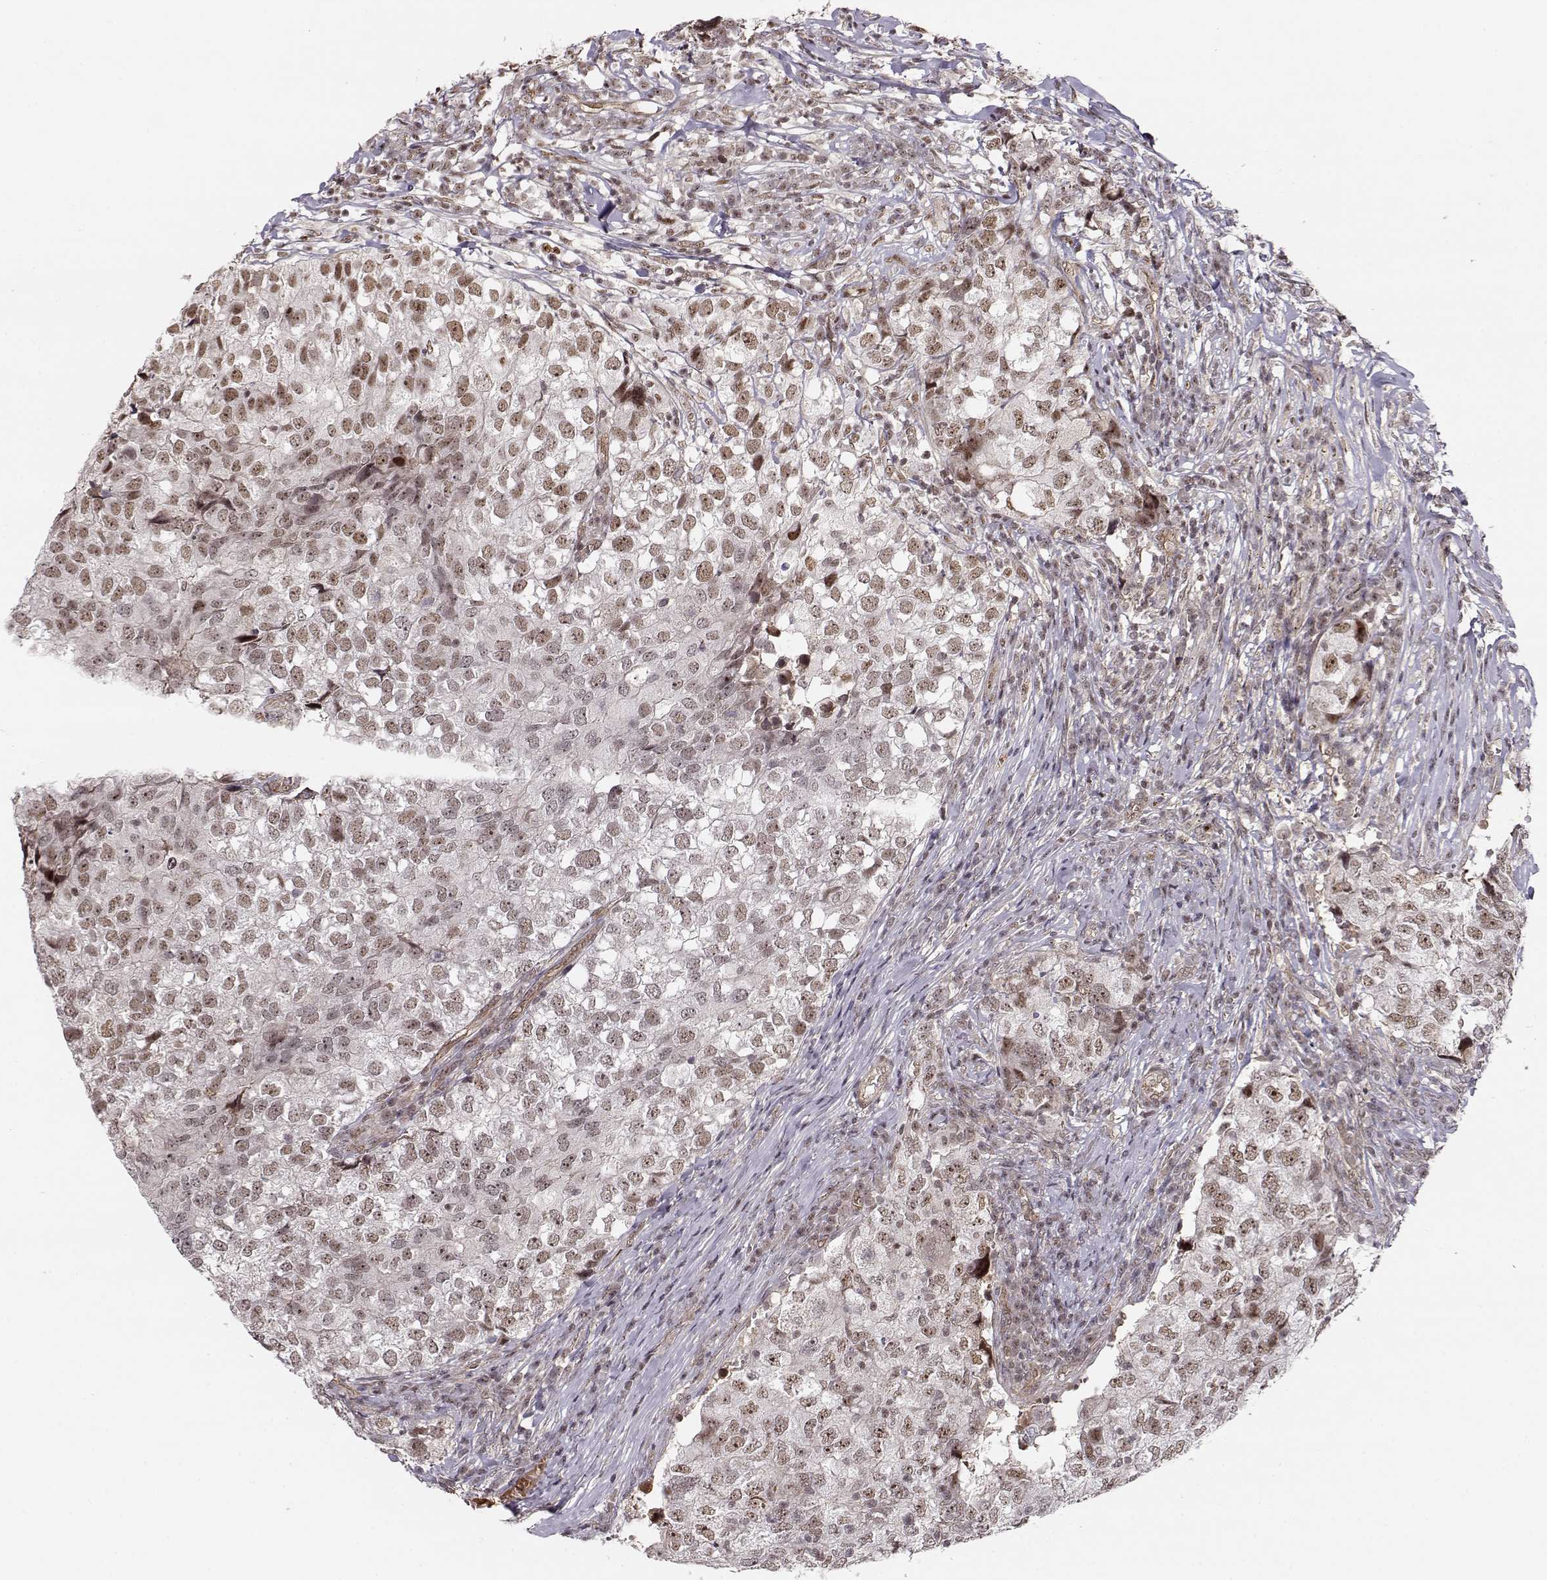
{"staining": {"intensity": "moderate", "quantity": "25%-75%", "location": "nuclear"}, "tissue": "breast cancer", "cell_type": "Tumor cells", "image_type": "cancer", "snomed": [{"axis": "morphology", "description": "Duct carcinoma"}, {"axis": "topography", "description": "Breast"}], "caption": "Immunohistochemical staining of human intraductal carcinoma (breast) reveals medium levels of moderate nuclear protein staining in about 25%-75% of tumor cells.", "gene": "CIR1", "patient": {"sex": "female", "age": 30}}